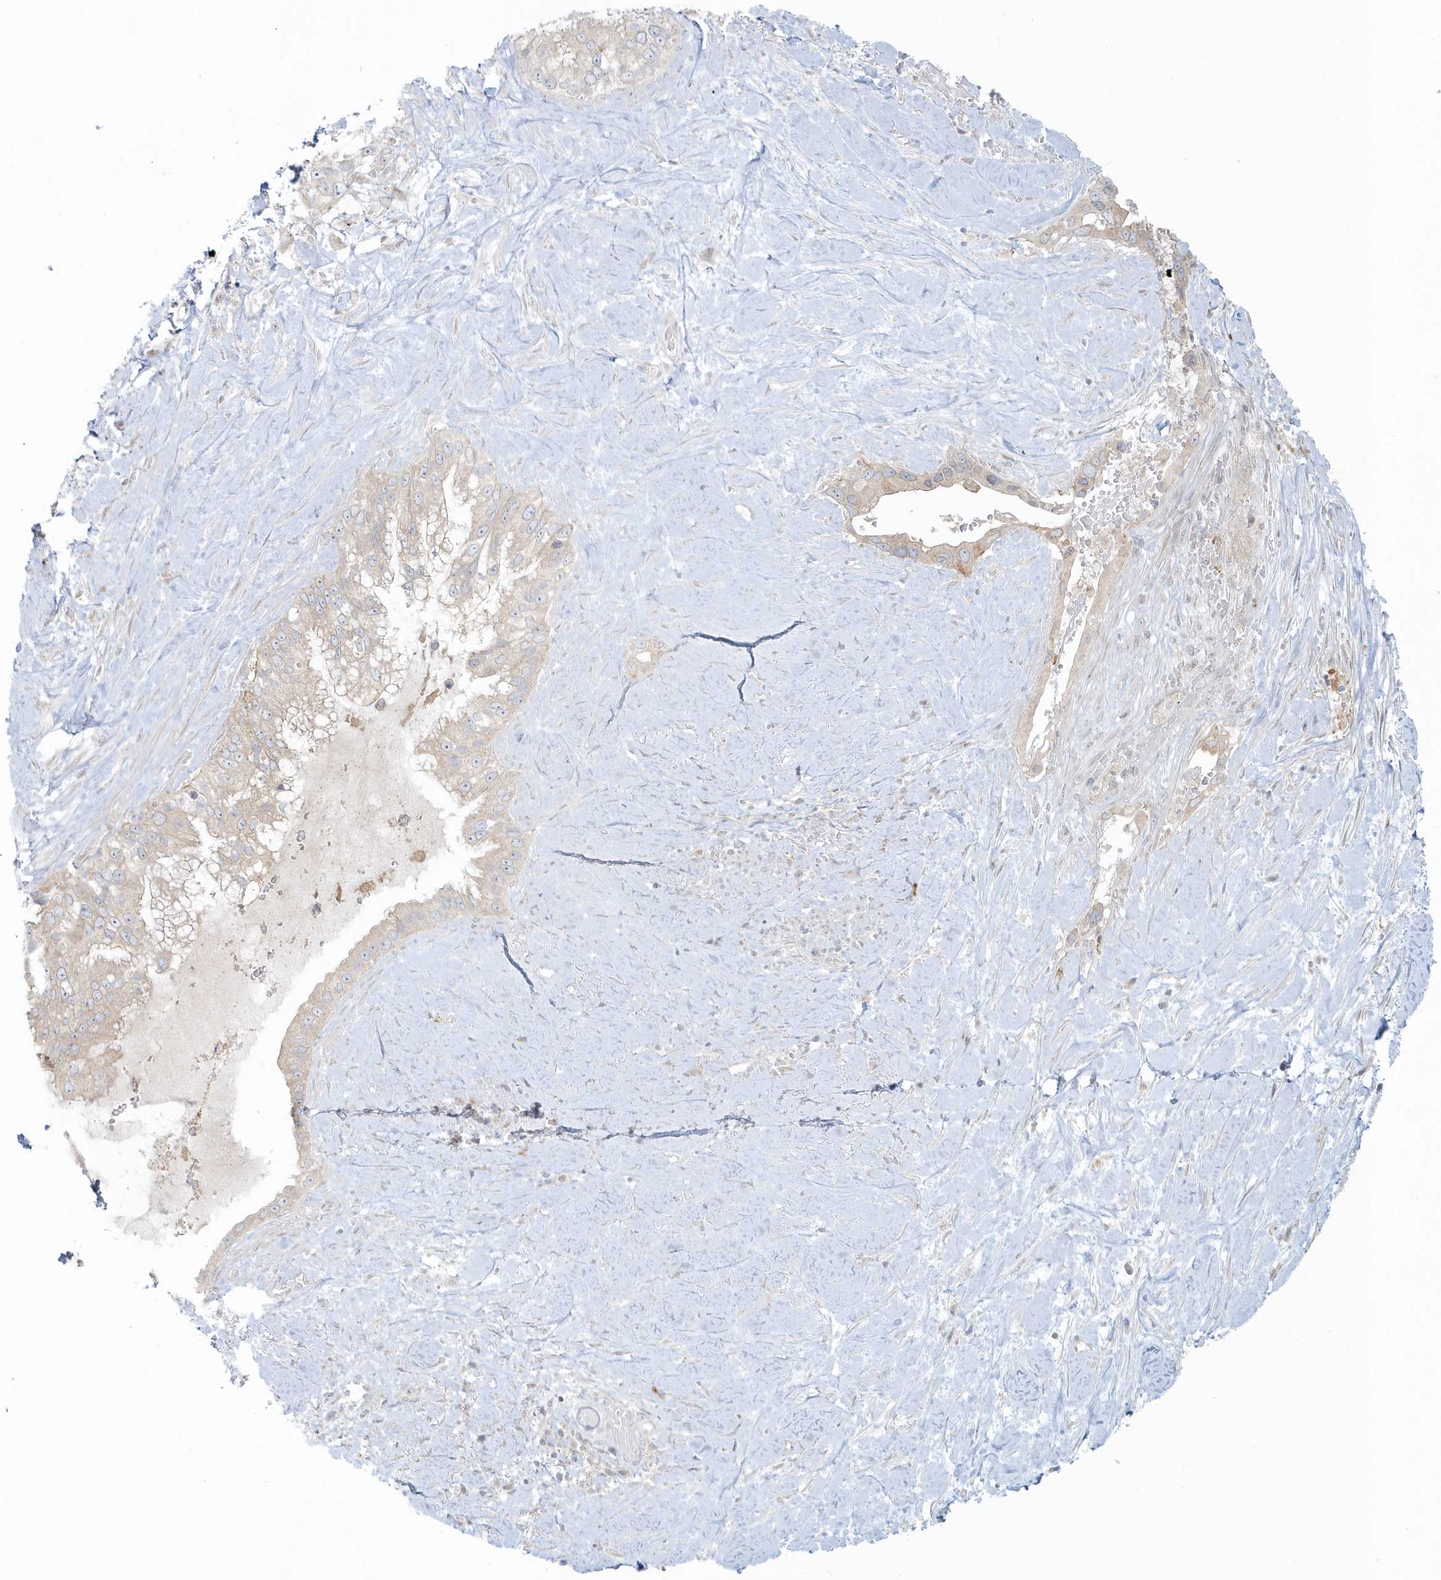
{"staining": {"intensity": "negative", "quantity": "none", "location": "none"}, "tissue": "pancreatic cancer", "cell_type": "Tumor cells", "image_type": "cancer", "snomed": [{"axis": "morphology", "description": "Inflammation, NOS"}, {"axis": "morphology", "description": "Adenocarcinoma, NOS"}, {"axis": "topography", "description": "Pancreas"}], "caption": "Adenocarcinoma (pancreatic) was stained to show a protein in brown. There is no significant positivity in tumor cells.", "gene": "BLTP3A", "patient": {"sex": "female", "age": 56}}